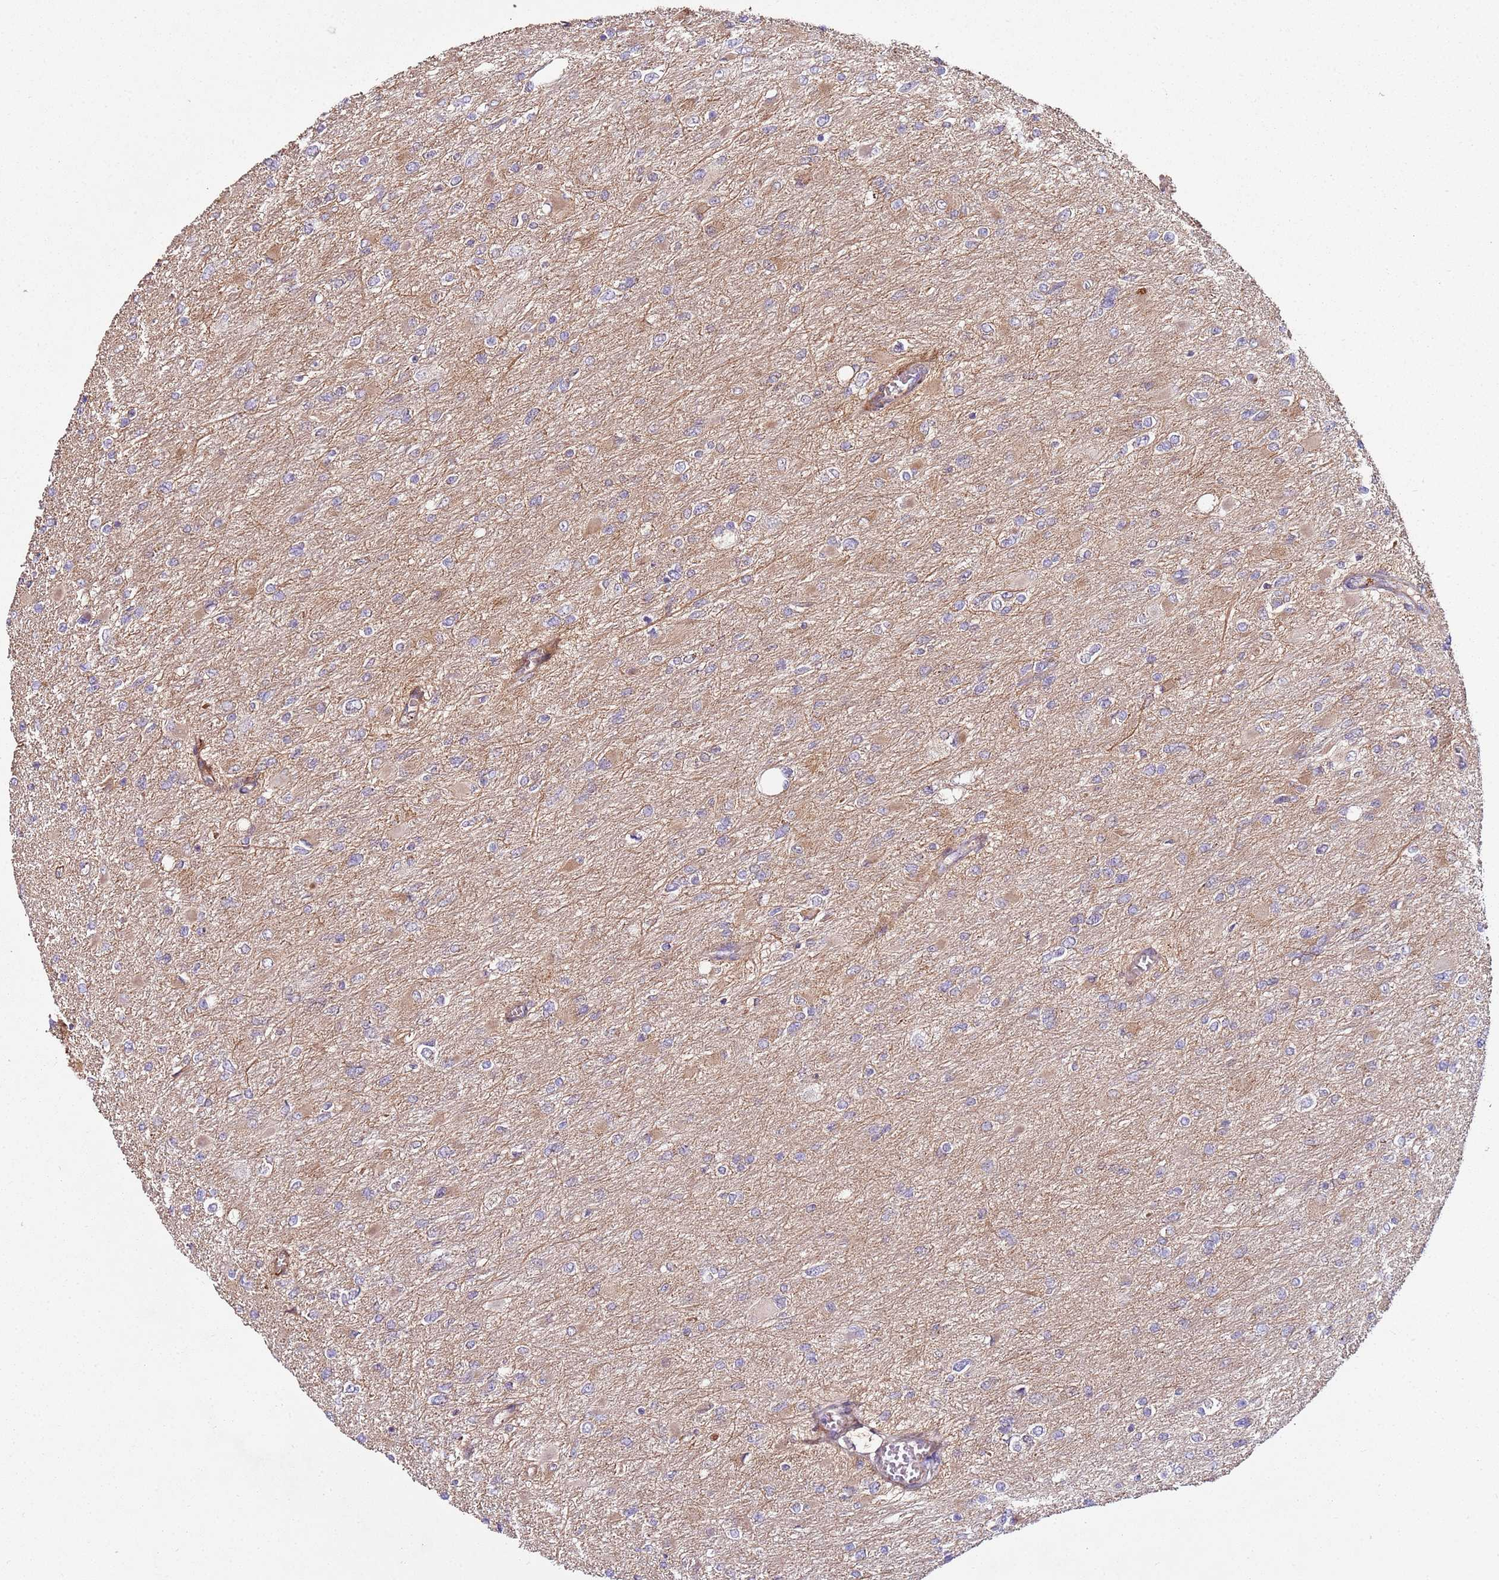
{"staining": {"intensity": "moderate", "quantity": "<25%", "location": "cytoplasmic/membranous"}, "tissue": "glioma", "cell_type": "Tumor cells", "image_type": "cancer", "snomed": [{"axis": "morphology", "description": "Glioma, malignant, High grade"}, {"axis": "topography", "description": "Cerebral cortex"}], "caption": "An immunohistochemistry photomicrograph of neoplastic tissue is shown. Protein staining in brown labels moderate cytoplasmic/membranous positivity in glioma within tumor cells.", "gene": "KRTAP21-3", "patient": {"sex": "female", "age": 36}}